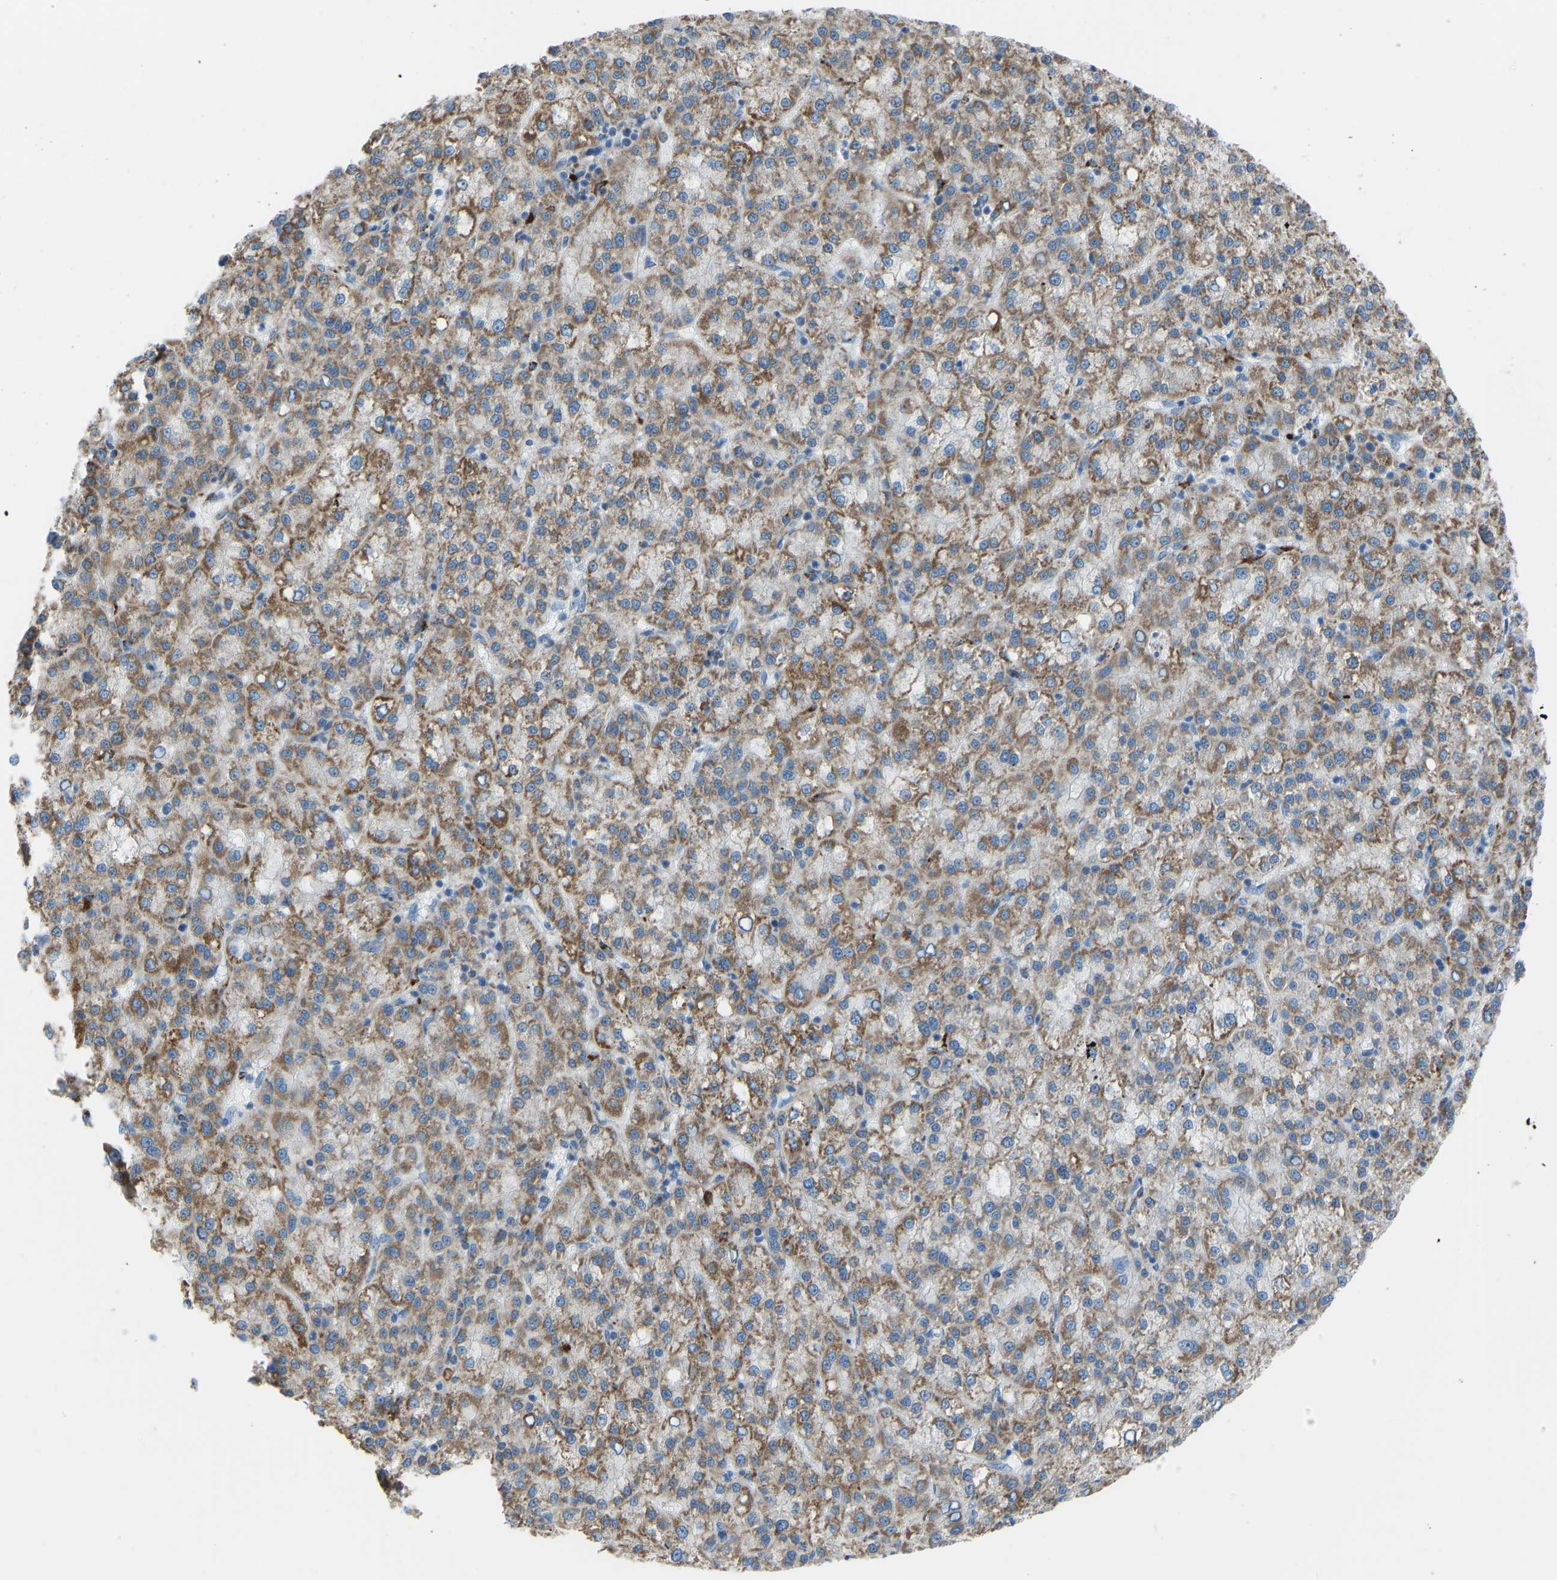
{"staining": {"intensity": "moderate", "quantity": ">75%", "location": "cytoplasmic/membranous"}, "tissue": "liver cancer", "cell_type": "Tumor cells", "image_type": "cancer", "snomed": [{"axis": "morphology", "description": "Carcinoma, Hepatocellular, NOS"}, {"axis": "topography", "description": "Liver"}], "caption": "A high-resolution micrograph shows IHC staining of liver cancer, which reveals moderate cytoplasmic/membranous staining in approximately >75% of tumor cells.", "gene": "SMIM20", "patient": {"sex": "female", "age": 58}}